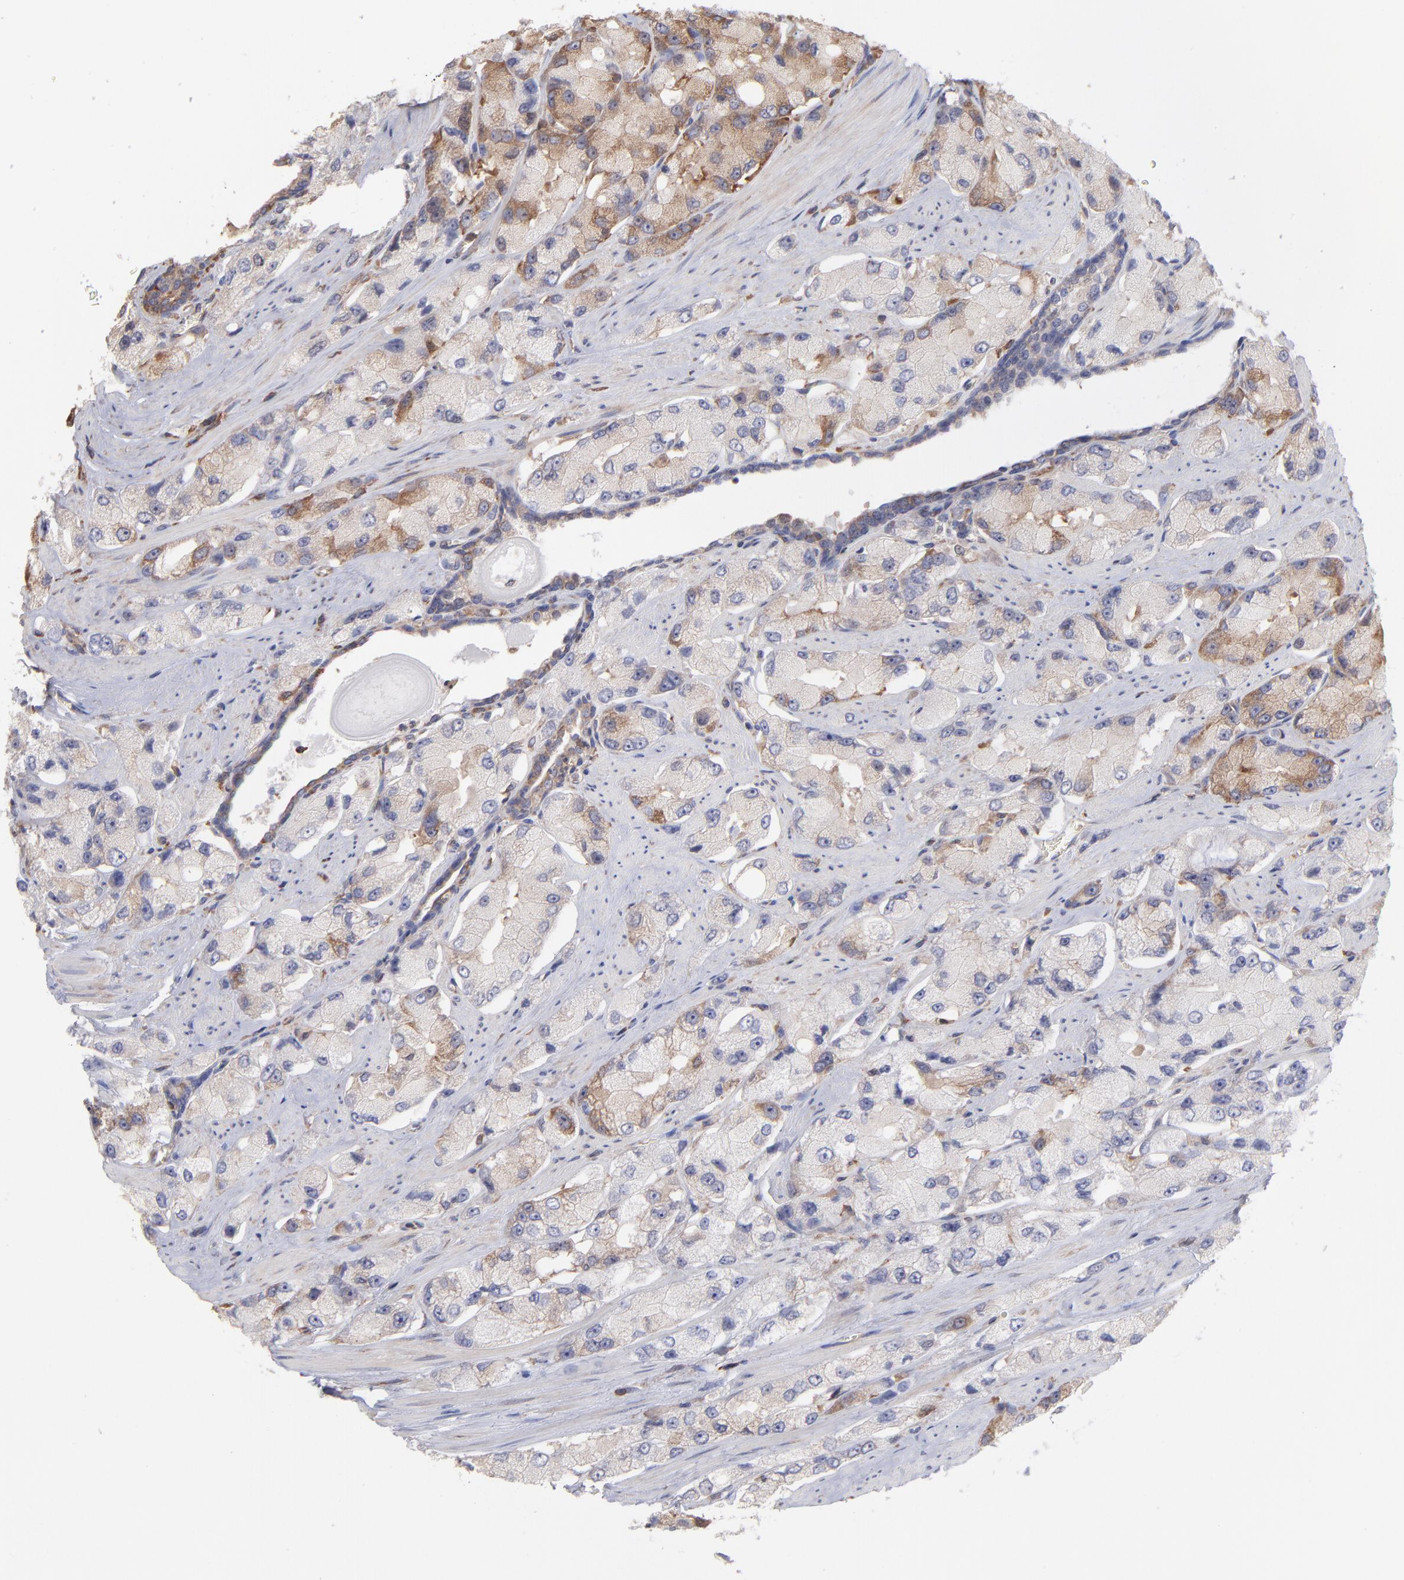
{"staining": {"intensity": "moderate", "quantity": "<25%", "location": "cytoplasmic/membranous"}, "tissue": "prostate cancer", "cell_type": "Tumor cells", "image_type": "cancer", "snomed": [{"axis": "morphology", "description": "Adenocarcinoma, High grade"}, {"axis": "topography", "description": "Prostate"}], "caption": "A histopathology image of human prostate cancer stained for a protein demonstrates moderate cytoplasmic/membranous brown staining in tumor cells.", "gene": "MAPRE1", "patient": {"sex": "male", "age": 58}}